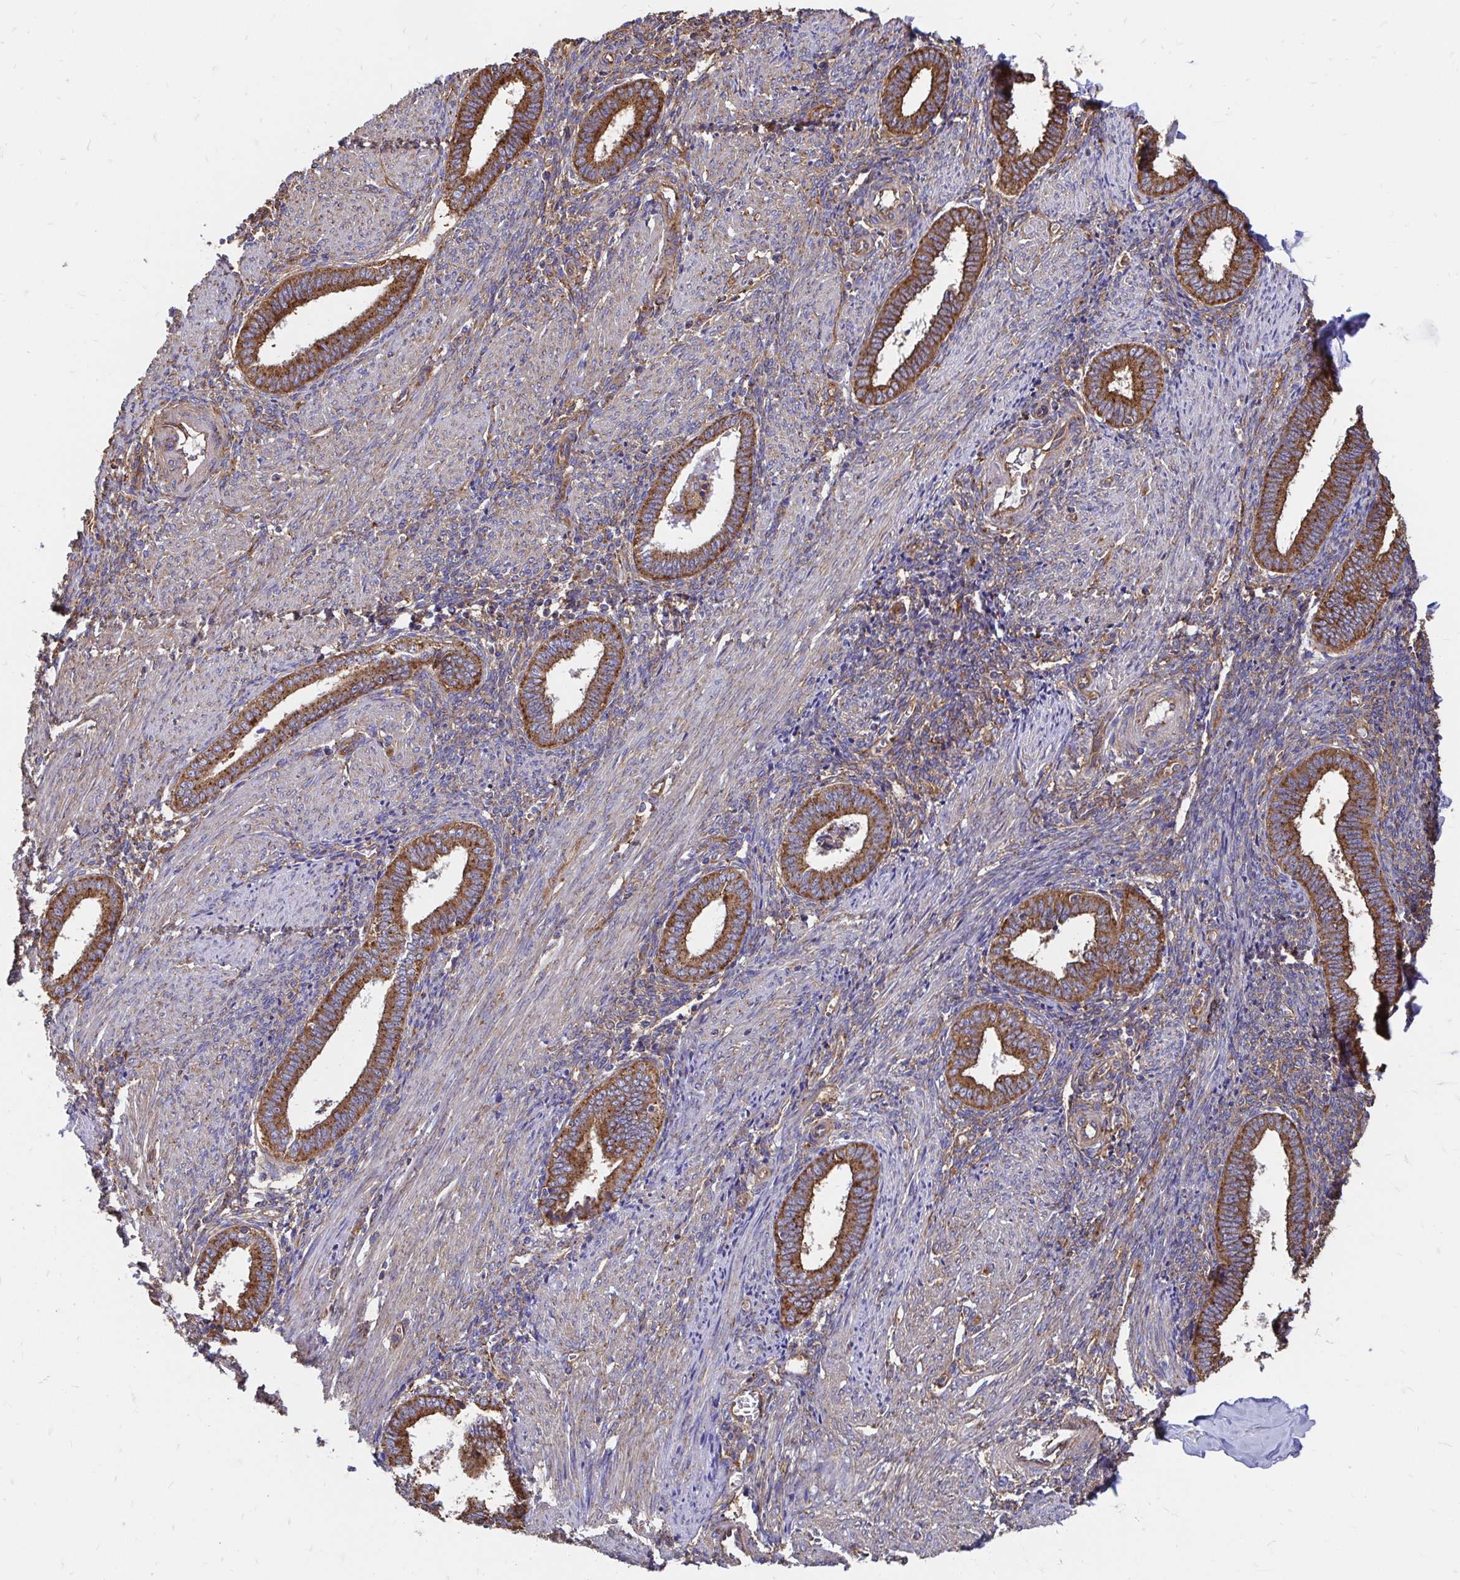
{"staining": {"intensity": "moderate", "quantity": "25%-75%", "location": "cytoplasmic/membranous"}, "tissue": "endometrium", "cell_type": "Cells in endometrial stroma", "image_type": "normal", "snomed": [{"axis": "morphology", "description": "Normal tissue, NOS"}, {"axis": "topography", "description": "Endometrium"}], "caption": "A micrograph of endometrium stained for a protein displays moderate cytoplasmic/membranous brown staining in cells in endometrial stroma. The protein is stained brown, and the nuclei are stained in blue (DAB IHC with brightfield microscopy, high magnification).", "gene": "CLTC", "patient": {"sex": "female", "age": 42}}